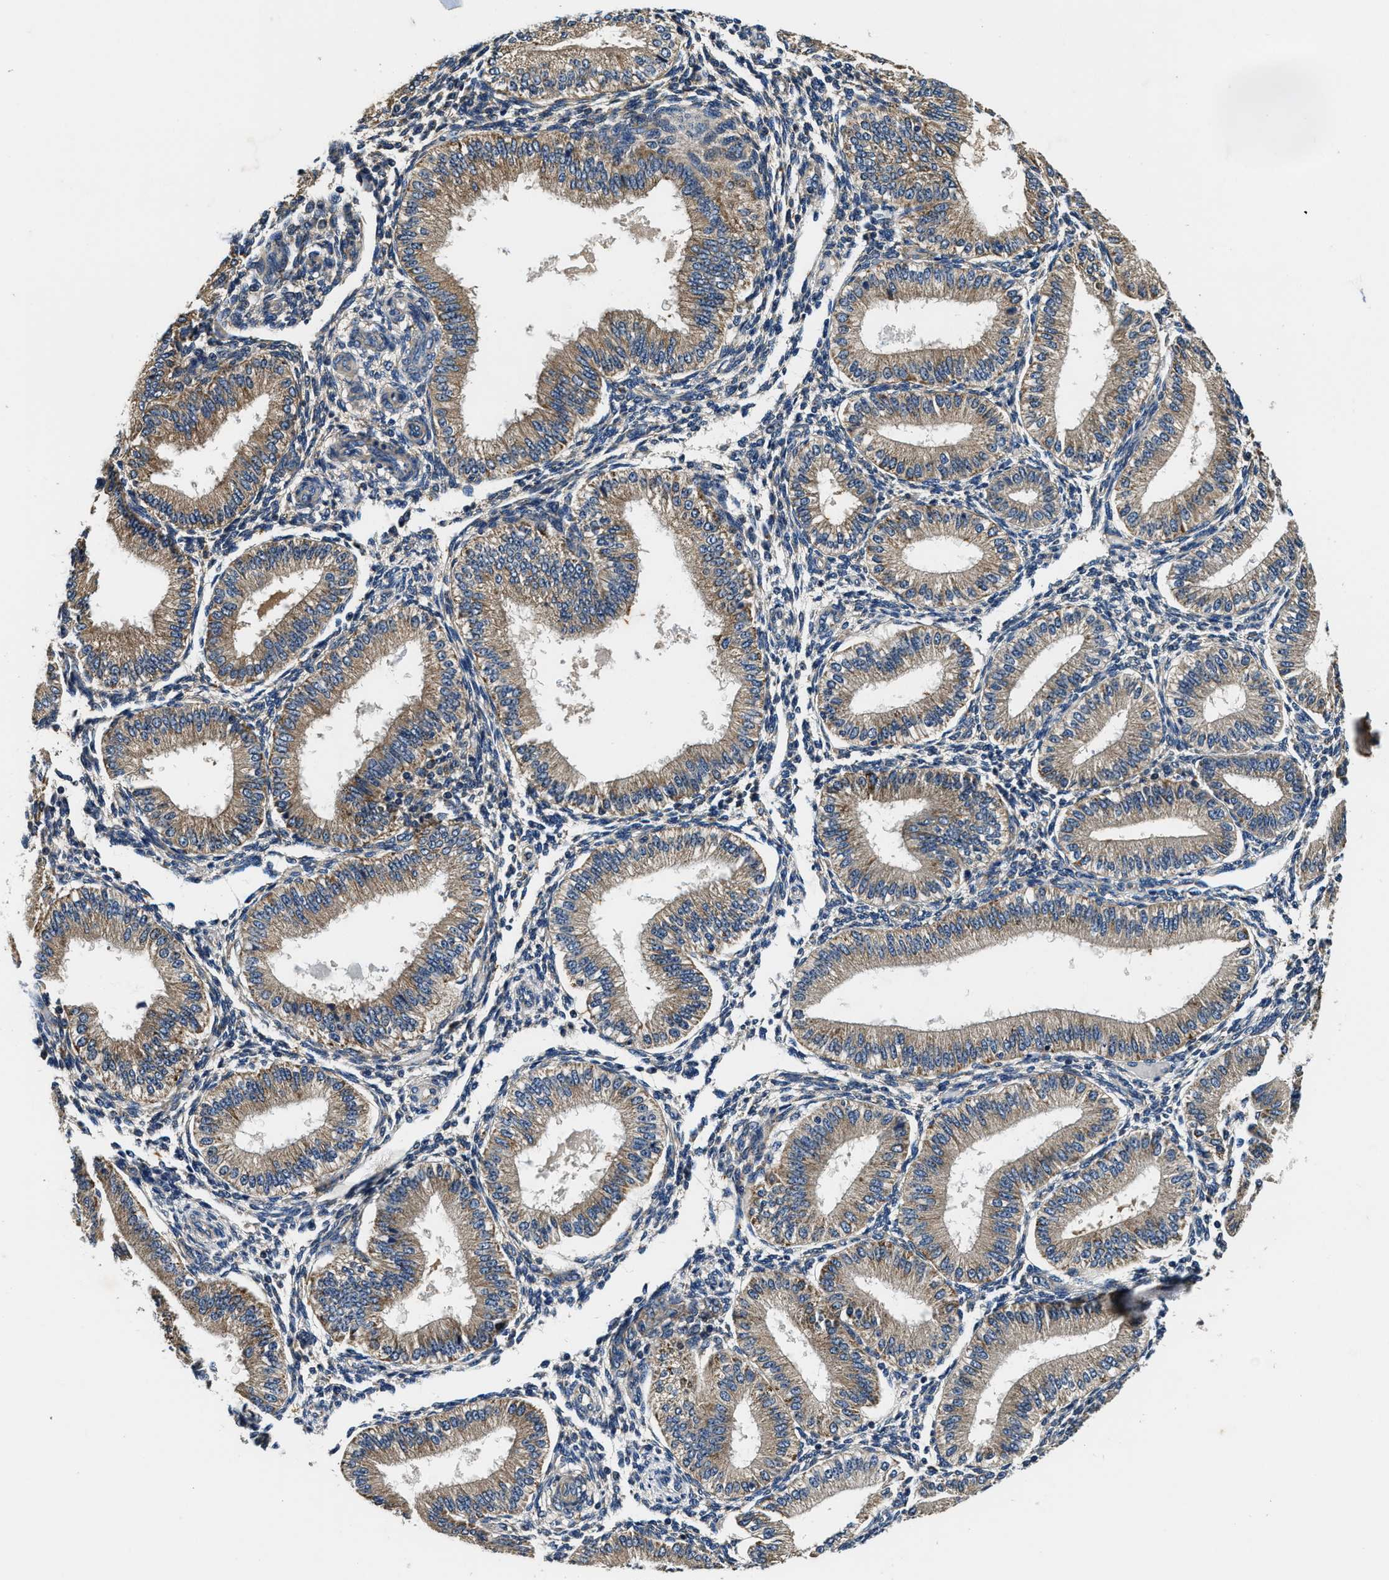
{"staining": {"intensity": "negative", "quantity": "none", "location": "none"}, "tissue": "endometrium", "cell_type": "Cells in endometrial stroma", "image_type": "normal", "snomed": [{"axis": "morphology", "description": "Normal tissue, NOS"}, {"axis": "topography", "description": "Endometrium"}], "caption": "Protein analysis of unremarkable endometrium shows no significant positivity in cells in endometrial stroma.", "gene": "PI4KB", "patient": {"sex": "female", "age": 39}}